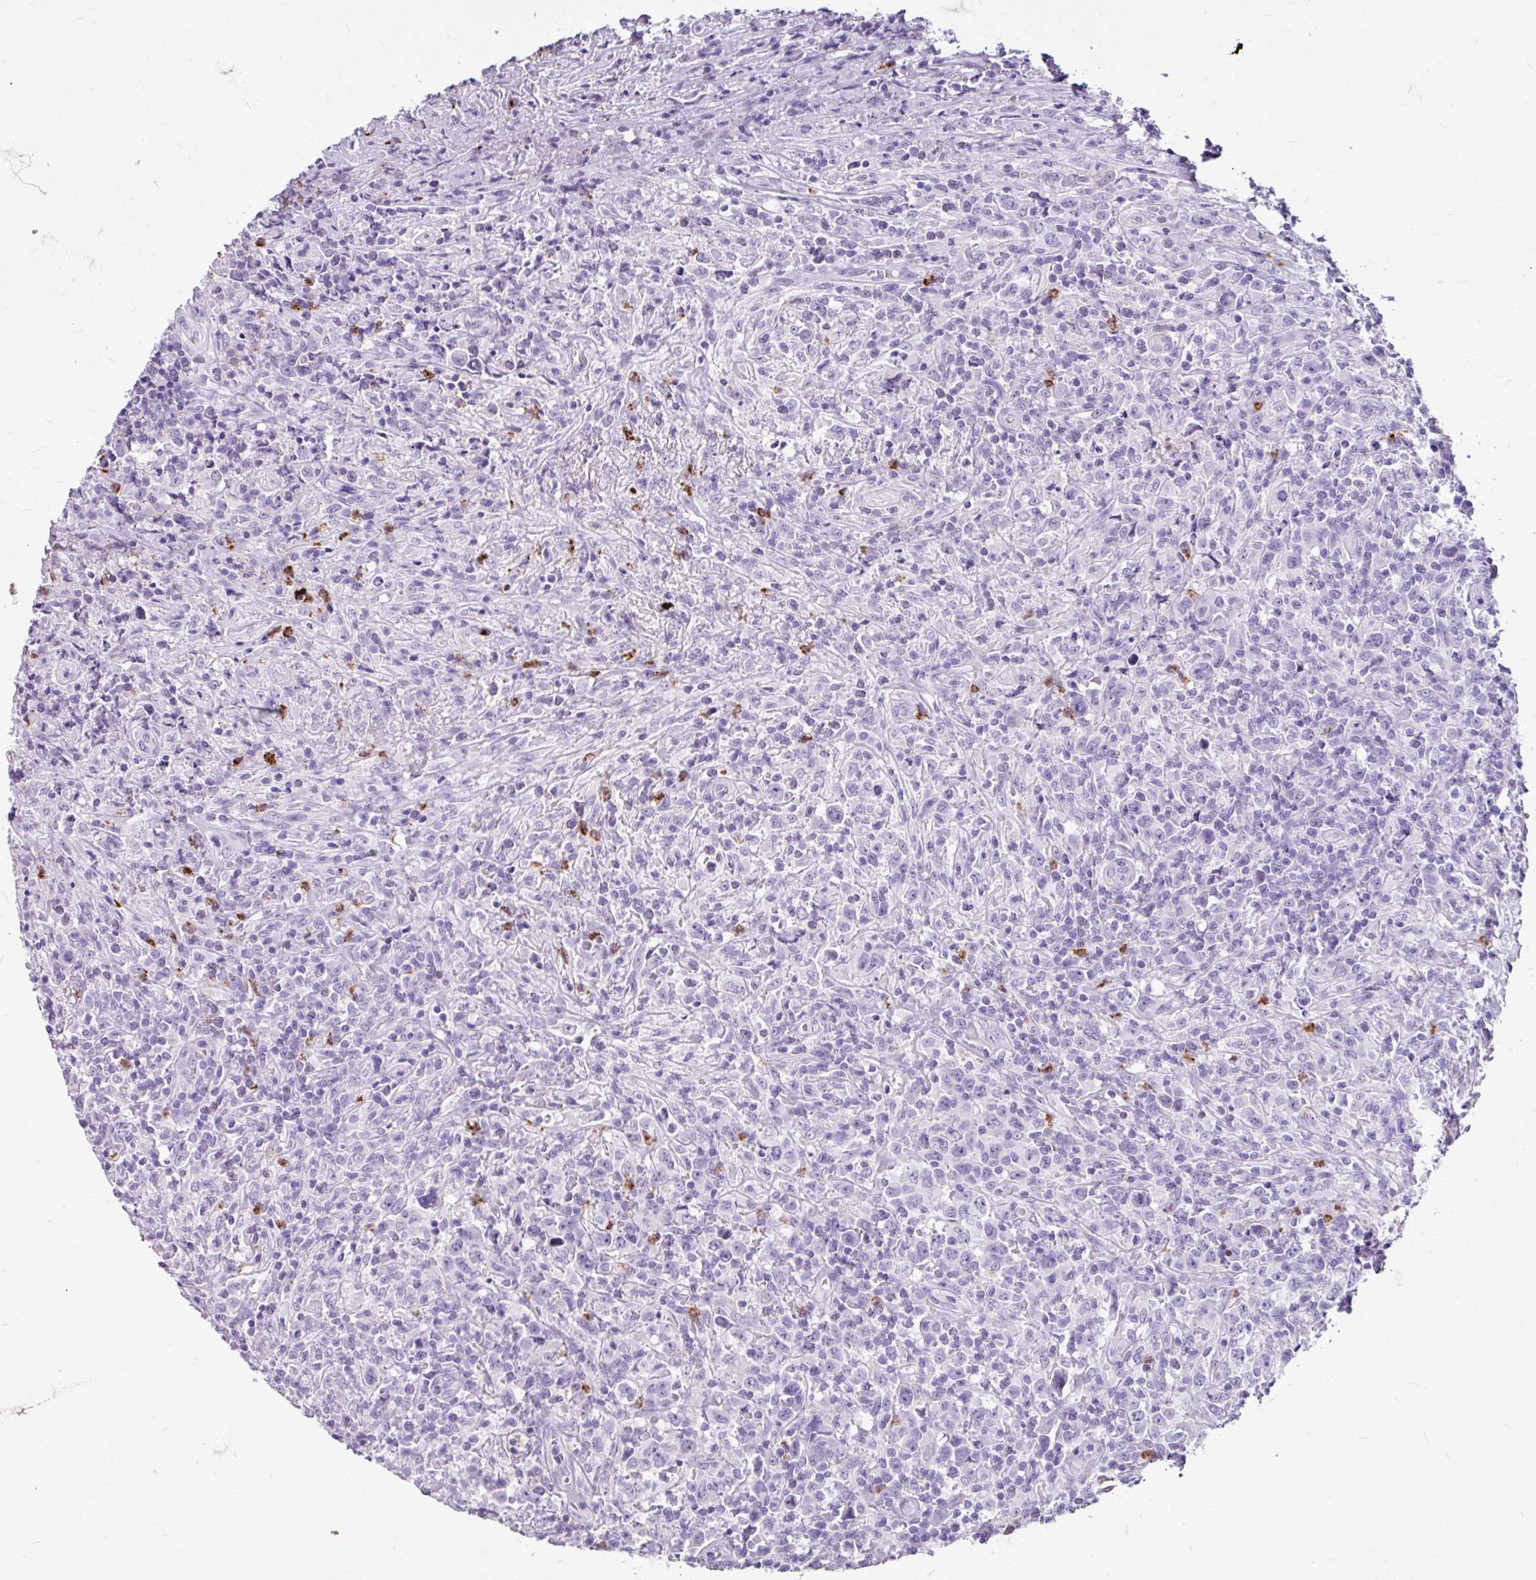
{"staining": {"intensity": "negative", "quantity": "none", "location": "none"}, "tissue": "lymphoma", "cell_type": "Tumor cells", "image_type": "cancer", "snomed": [{"axis": "morphology", "description": "Hodgkin's disease, NOS"}, {"axis": "topography", "description": "Lymph node"}], "caption": "Human Hodgkin's disease stained for a protein using immunohistochemistry (IHC) displays no positivity in tumor cells.", "gene": "ANKRD1", "patient": {"sex": "female", "age": 18}}